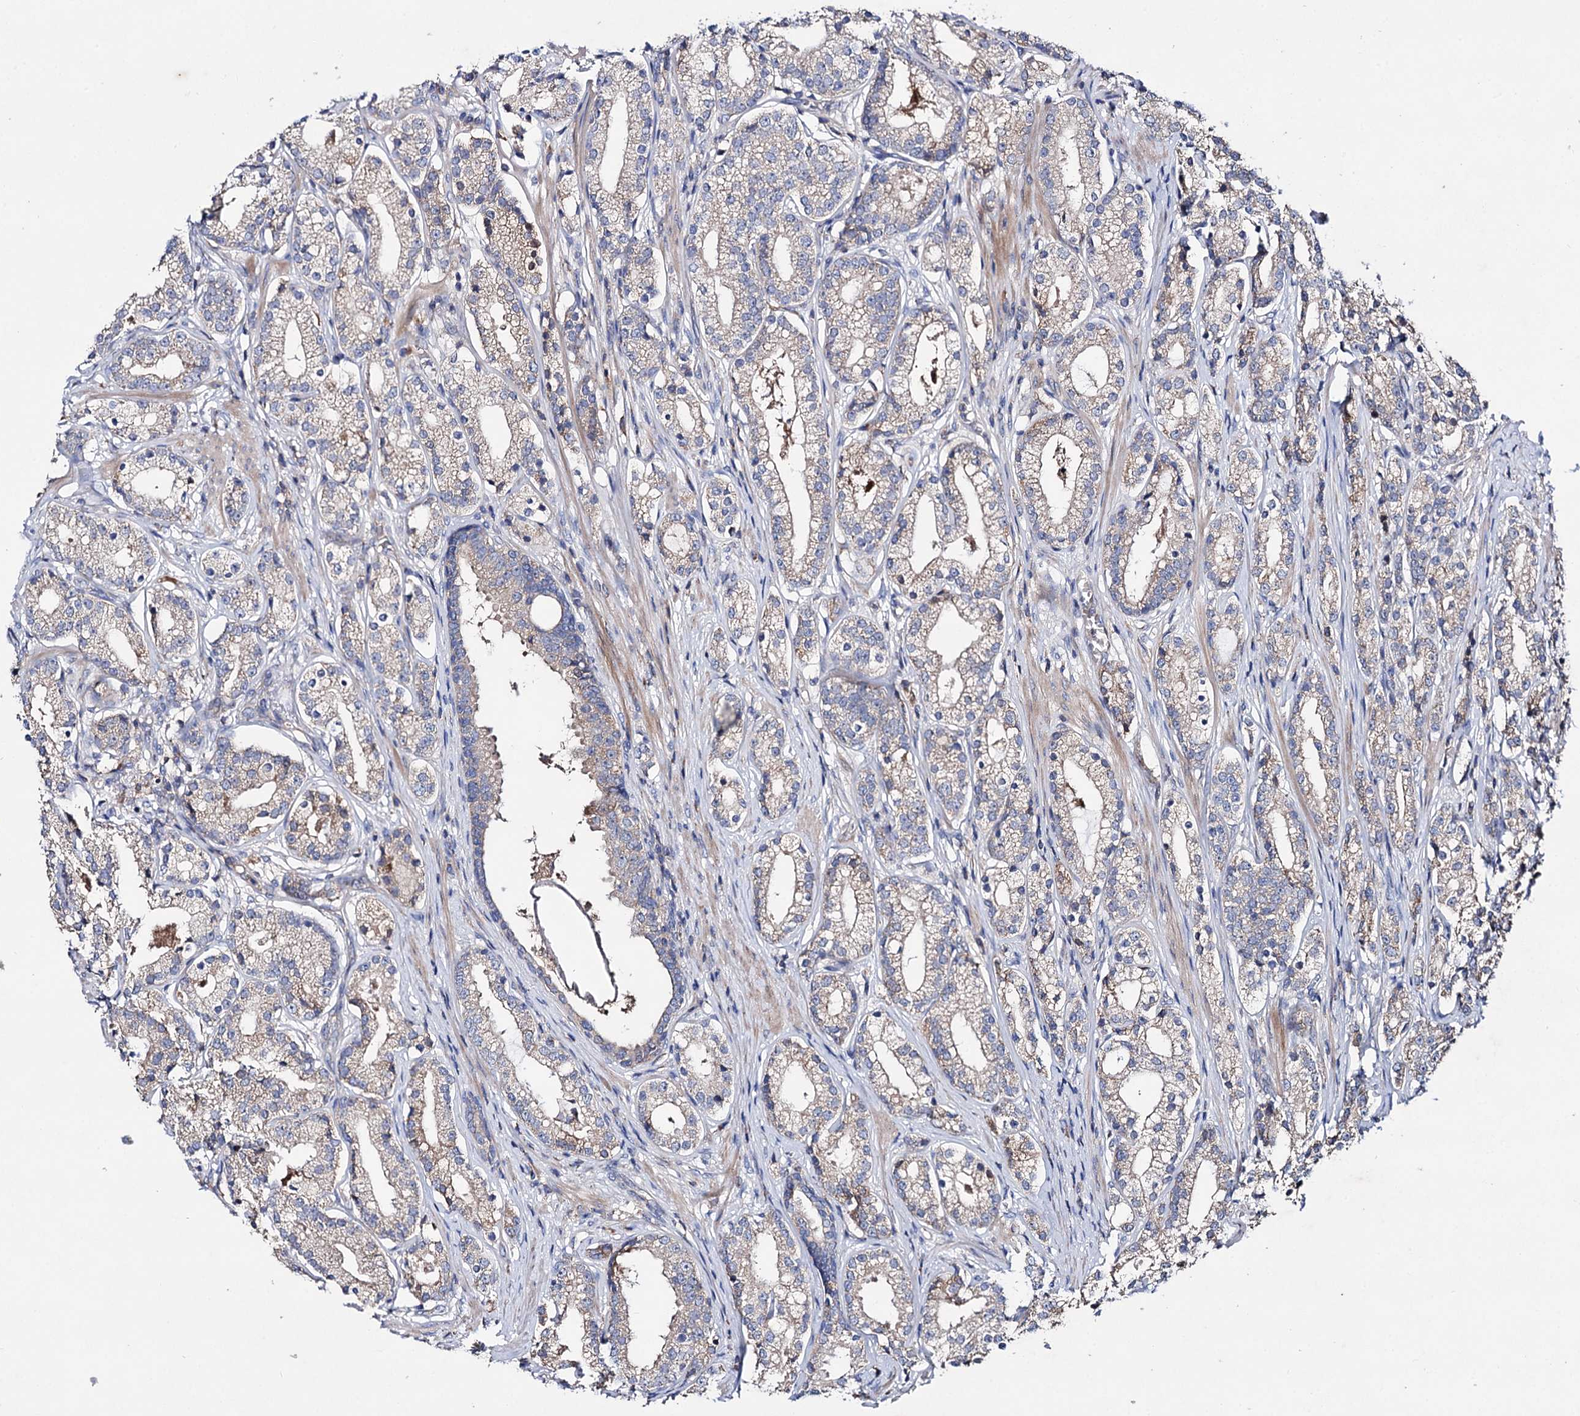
{"staining": {"intensity": "weak", "quantity": "<25%", "location": "cytoplasmic/membranous"}, "tissue": "prostate cancer", "cell_type": "Tumor cells", "image_type": "cancer", "snomed": [{"axis": "morphology", "description": "Adenocarcinoma, High grade"}, {"axis": "topography", "description": "Prostate"}], "caption": "There is no significant positivity in tumor cells of prostate cancer. Nuclei are stained in blue.", "gene": "CLPB", "patient": {"sex": "male", "age": 69}}